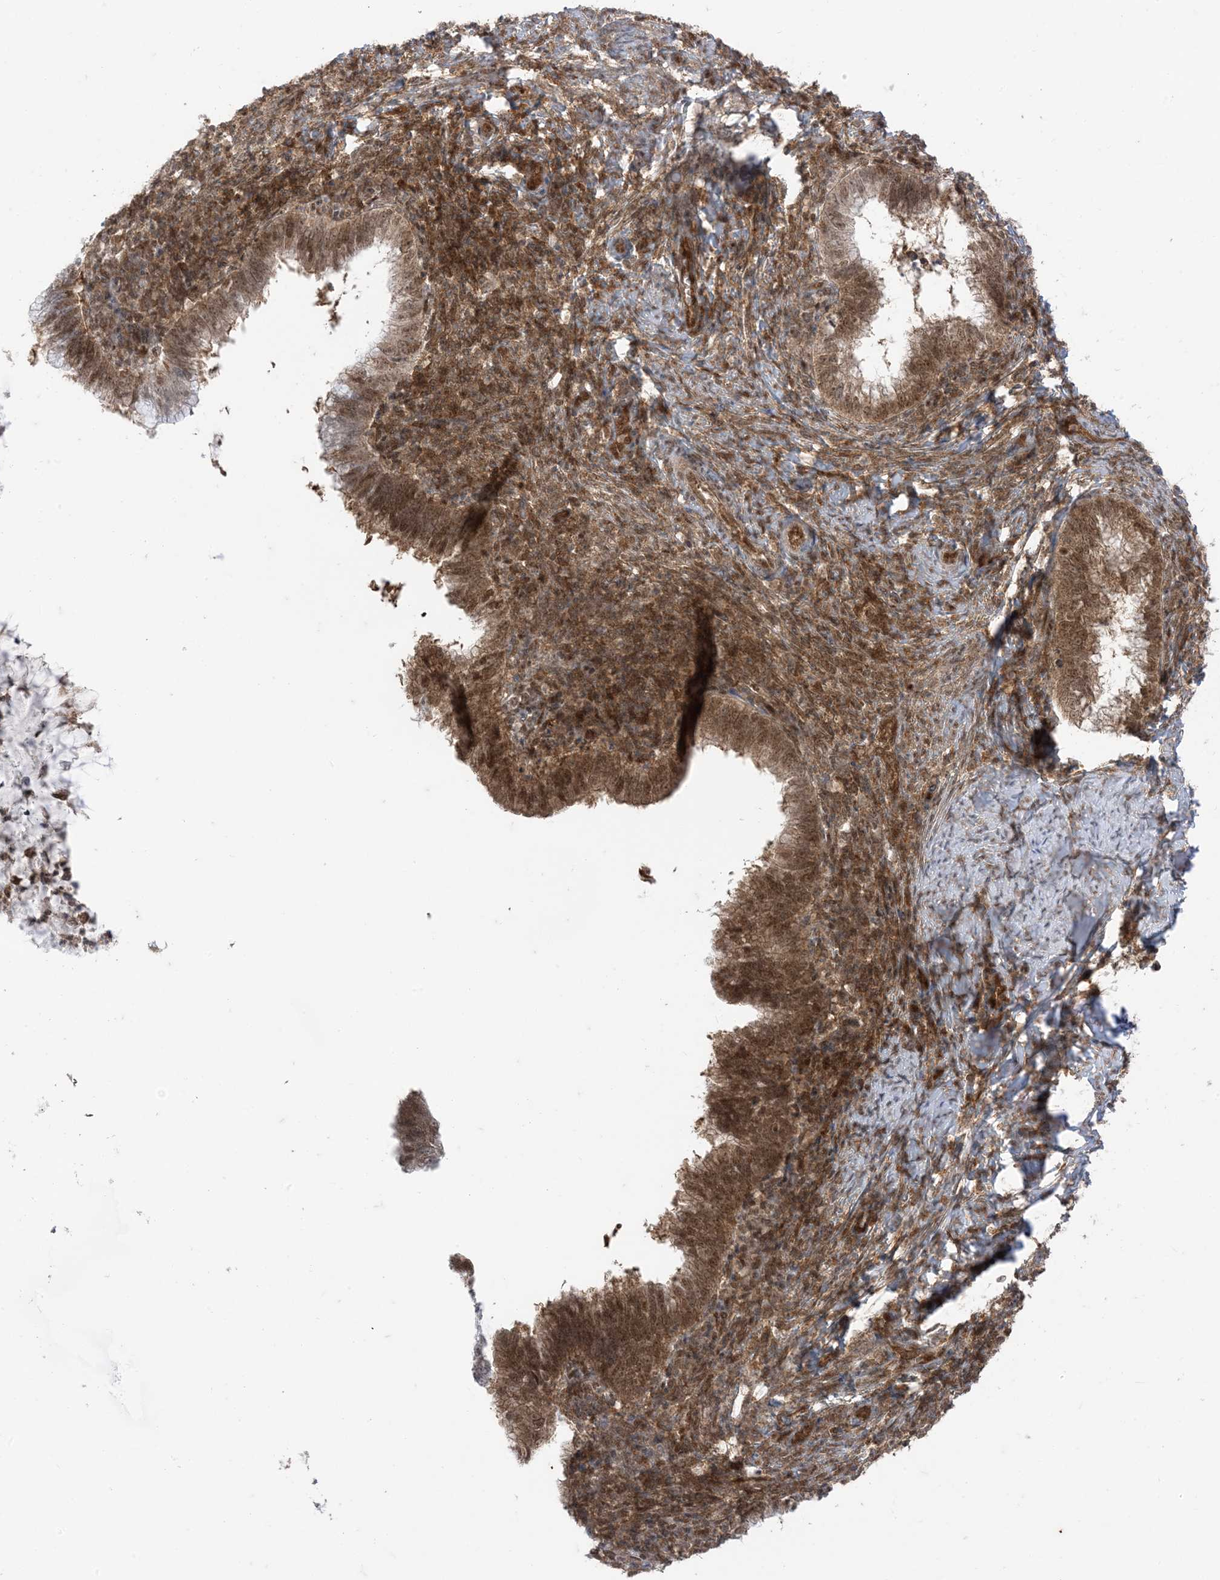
{"staining": {"intensity": "moderate", "quantity": ">75%", "location": "cytoplasmic/membranous,nuclear"}, "tissue": "cervical cancer", "cell_type": "Tumor cells", "image_type": "cancer", "snomed": [{"axis": "morphology", "description": "Adenocarcinoma, NOS"}, {"axis": "topography", "description": "Cervix"}], "caption": "Immunohistochemistry (IHC) staining of cervical adenocarcinoma, which reveals medium levels of moderate cytoplasmic/membranous and nuclear positivity in approximately >75% of tumor cells indicating moderate cytoplasmic/membranous and nuclear protein staining. The staining was performed using DAB (3,3'-diaminobenzidine) (brown) for protein detection and nuclei were counterstained in hematoxylin (blue).", "gene": "PTPA", "patient": {"sex": "female", "age": 36}}